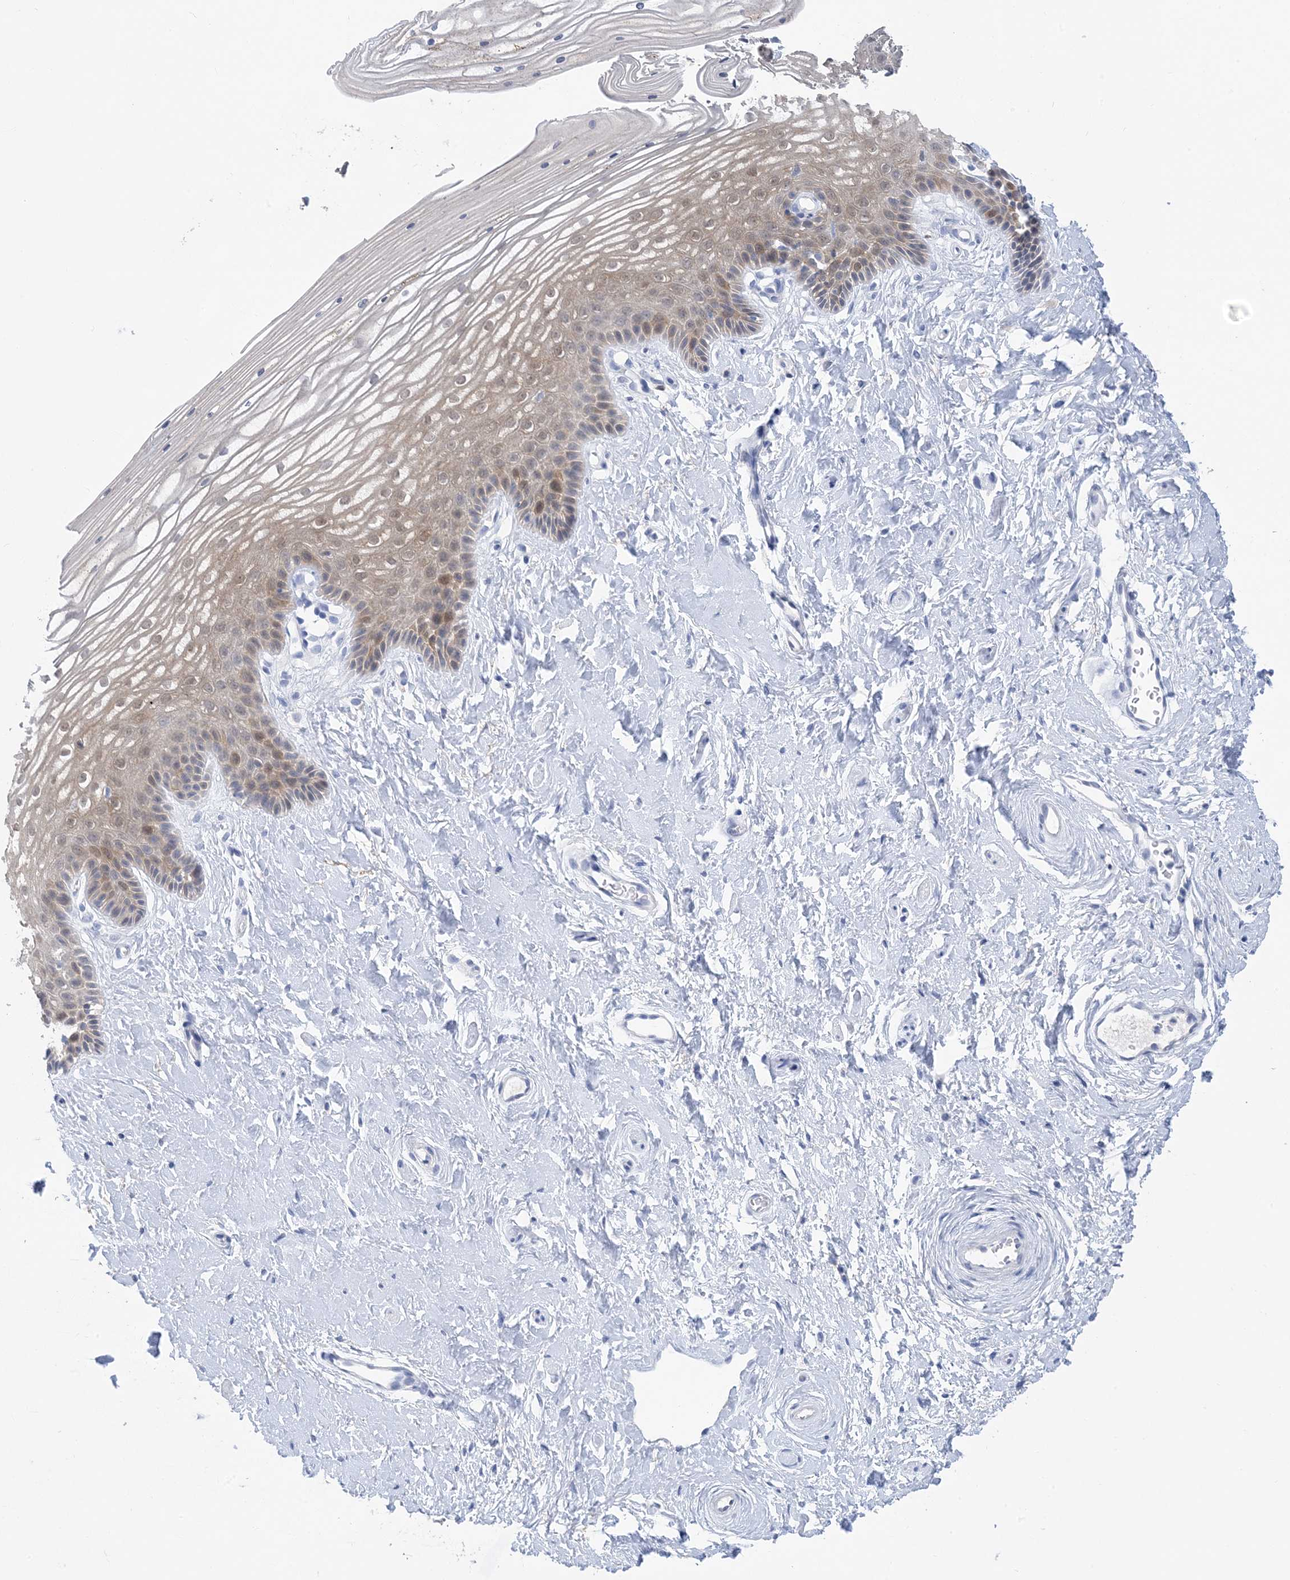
{"staining": {"intensity": "moderate", "quantity": "<25%", "location": "cytoplasmic/membranous,nuclear"}, "tissue": "vagina", "cell_type": "Squamous epithelial cells", "image_type": "normal", "snomed": [{"axis": "morphology", "description": "Normal tissue, NOS"}, {"axis": "topography", "description": "Vagina"}, {"axis": "topography", "description": "Cervix"}], "caption": "IHC histopathology image of normal vagina: human vagina stained using immunohistochemistry demonstrates low levels of moderate protein expression localized specifically in the cytoplasmic/membranous,nuclear of squamous epithelial cells, appearing as a cytoplasmic/membranous,nuclear brown color.", "gene": "SH3YL1", "patient": {"sex": "female", "age": 40}}